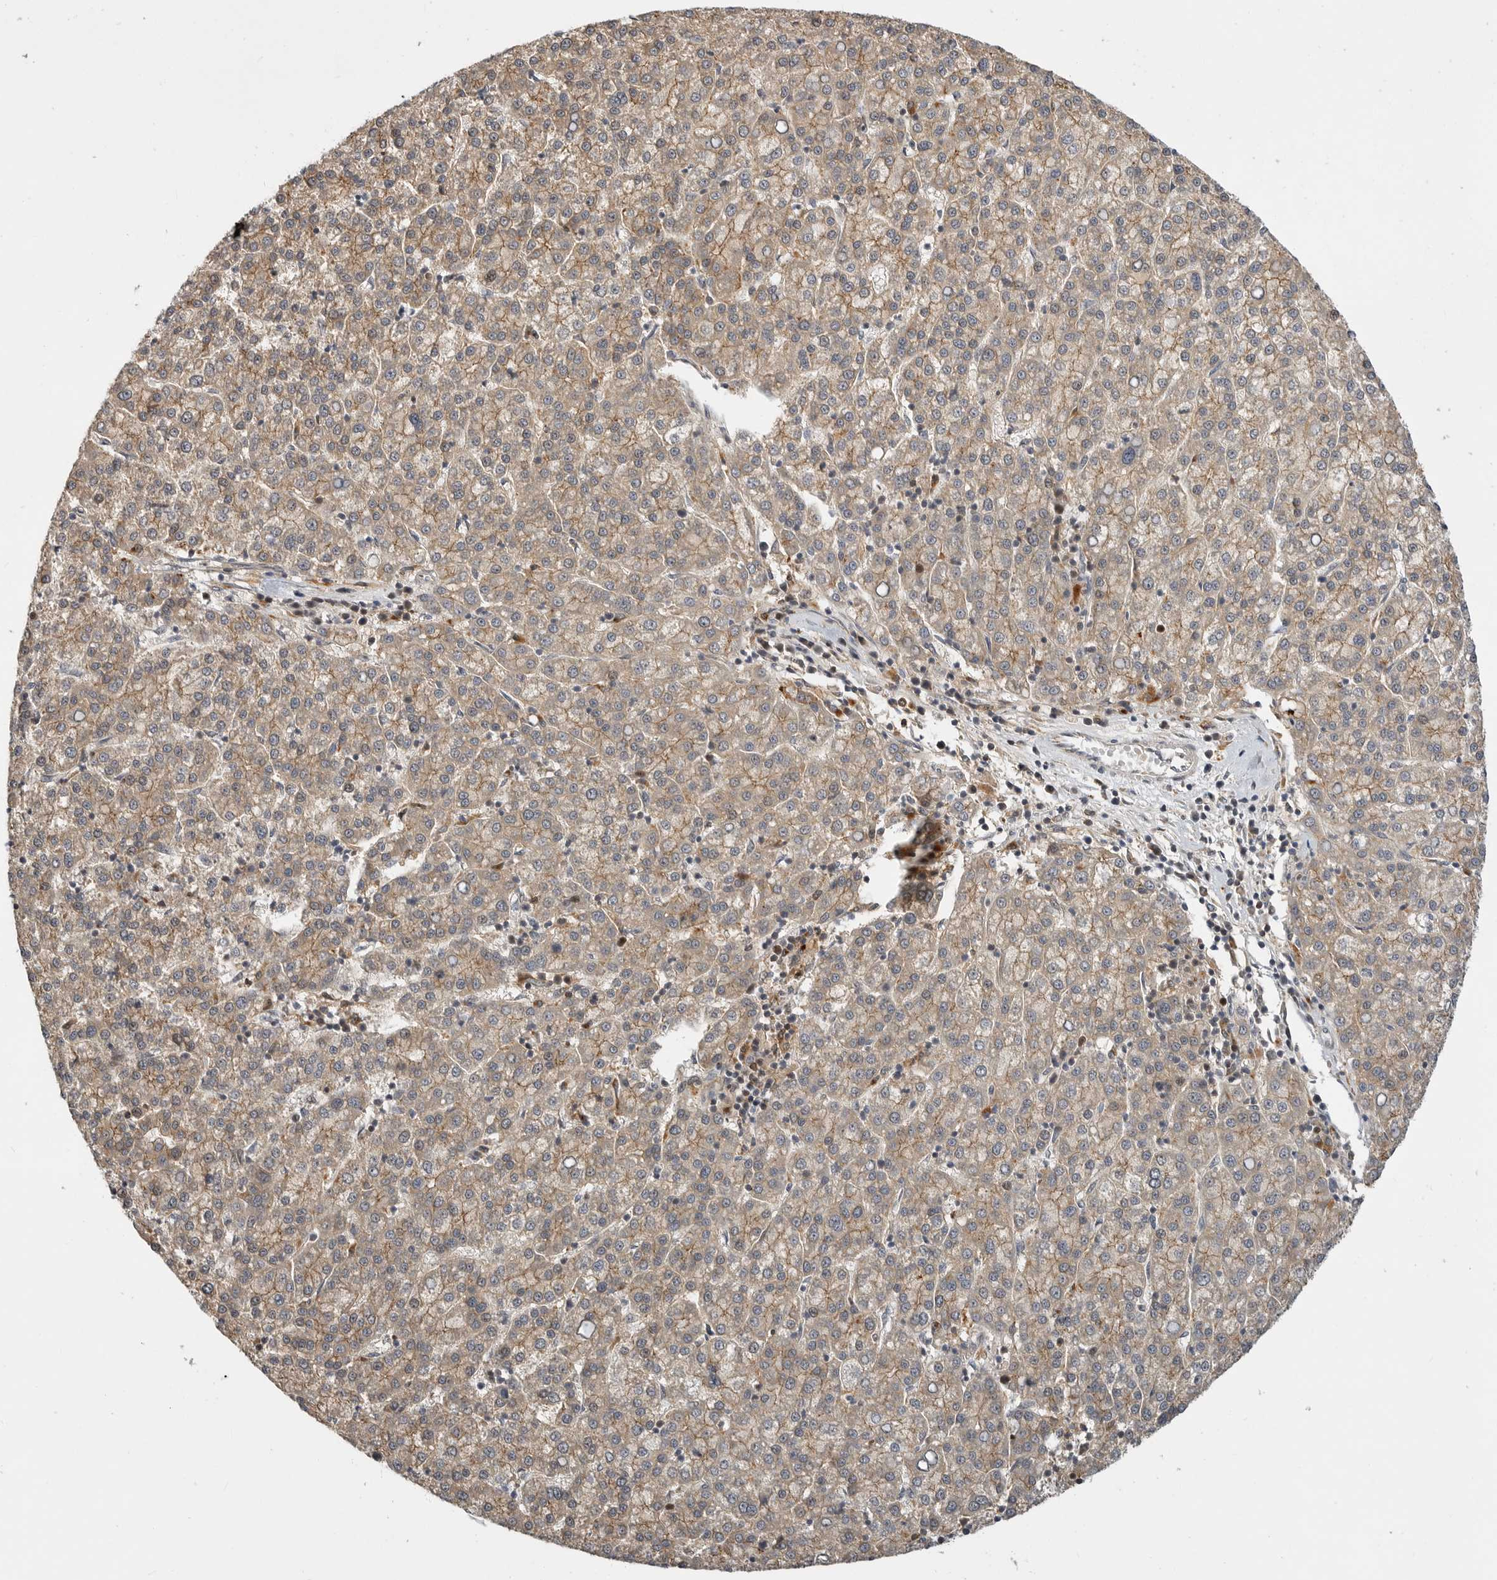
{"staining": {"intensity": "moderate", "quantity": ">75%", "location": "cytoplasmic/membranous"}, "tissue": "liver cancer", "cell_type": "Tumor cells", "image_type": "cancer", "snomed": [{"axis": "morphology", "description": "Carcinoma, Hepatocellular, NOS"}, {"axis": "topography", "description": "Liver"}], "caption": "Immunohistochemistry (IHC) (DAB (3,3'-diaminobenzidine)) staining of liver cancer (hepatocellular carcinoma) reveals moderate cytoplasmic/membranous protein positivity in approximately >75% of tumor cells.", "gene": "CSNK1G3", "patient": {"sex": "female", "age": 58}}